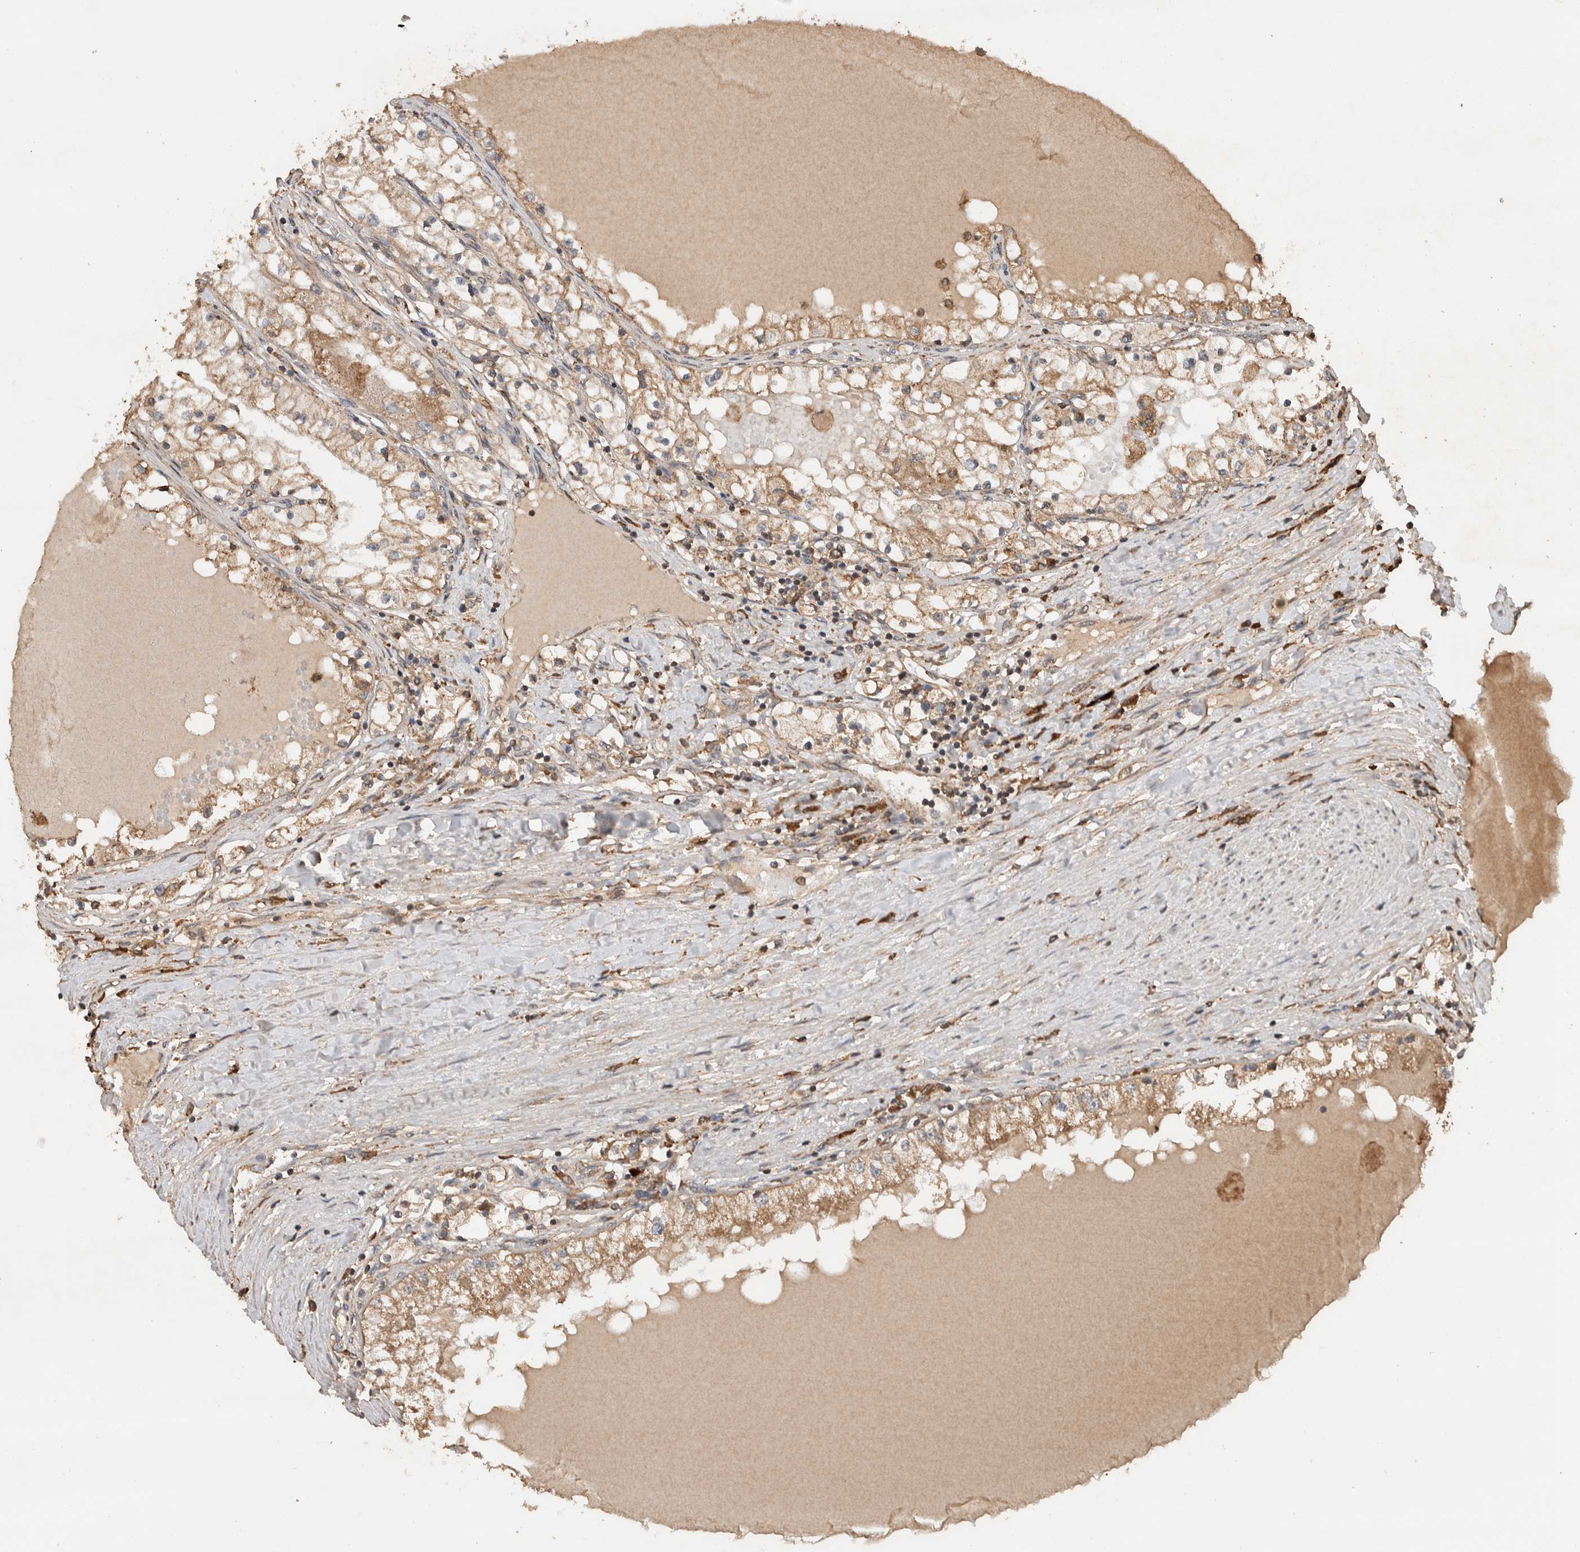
{"staining": {"intensity": "moderate", "quantity": ">75%", "location": "cytoplasmic/membranous"}, "tissue": "renal cancer", "cell_type": "Tumor cells", "image_type": "cancer", "snomed": [{"axis": "morphology", "description": "Adenocarcinoma, NOS"}, {"axis": "topography", "description": "Kidney"}], "caption": "An IHC photomicrograph of tumor tissue is shown. Protein staining in brown shows moderate cytoplasmic/membranous positivity in adenocarcinoma (renal) within tumor cells. Immunohistochemistry (ihc) stains the protein of interest in brown and the nuclei are stained blue.", "gene": "OTUD7B", "patient": {"sex": "male", "age": 68}}